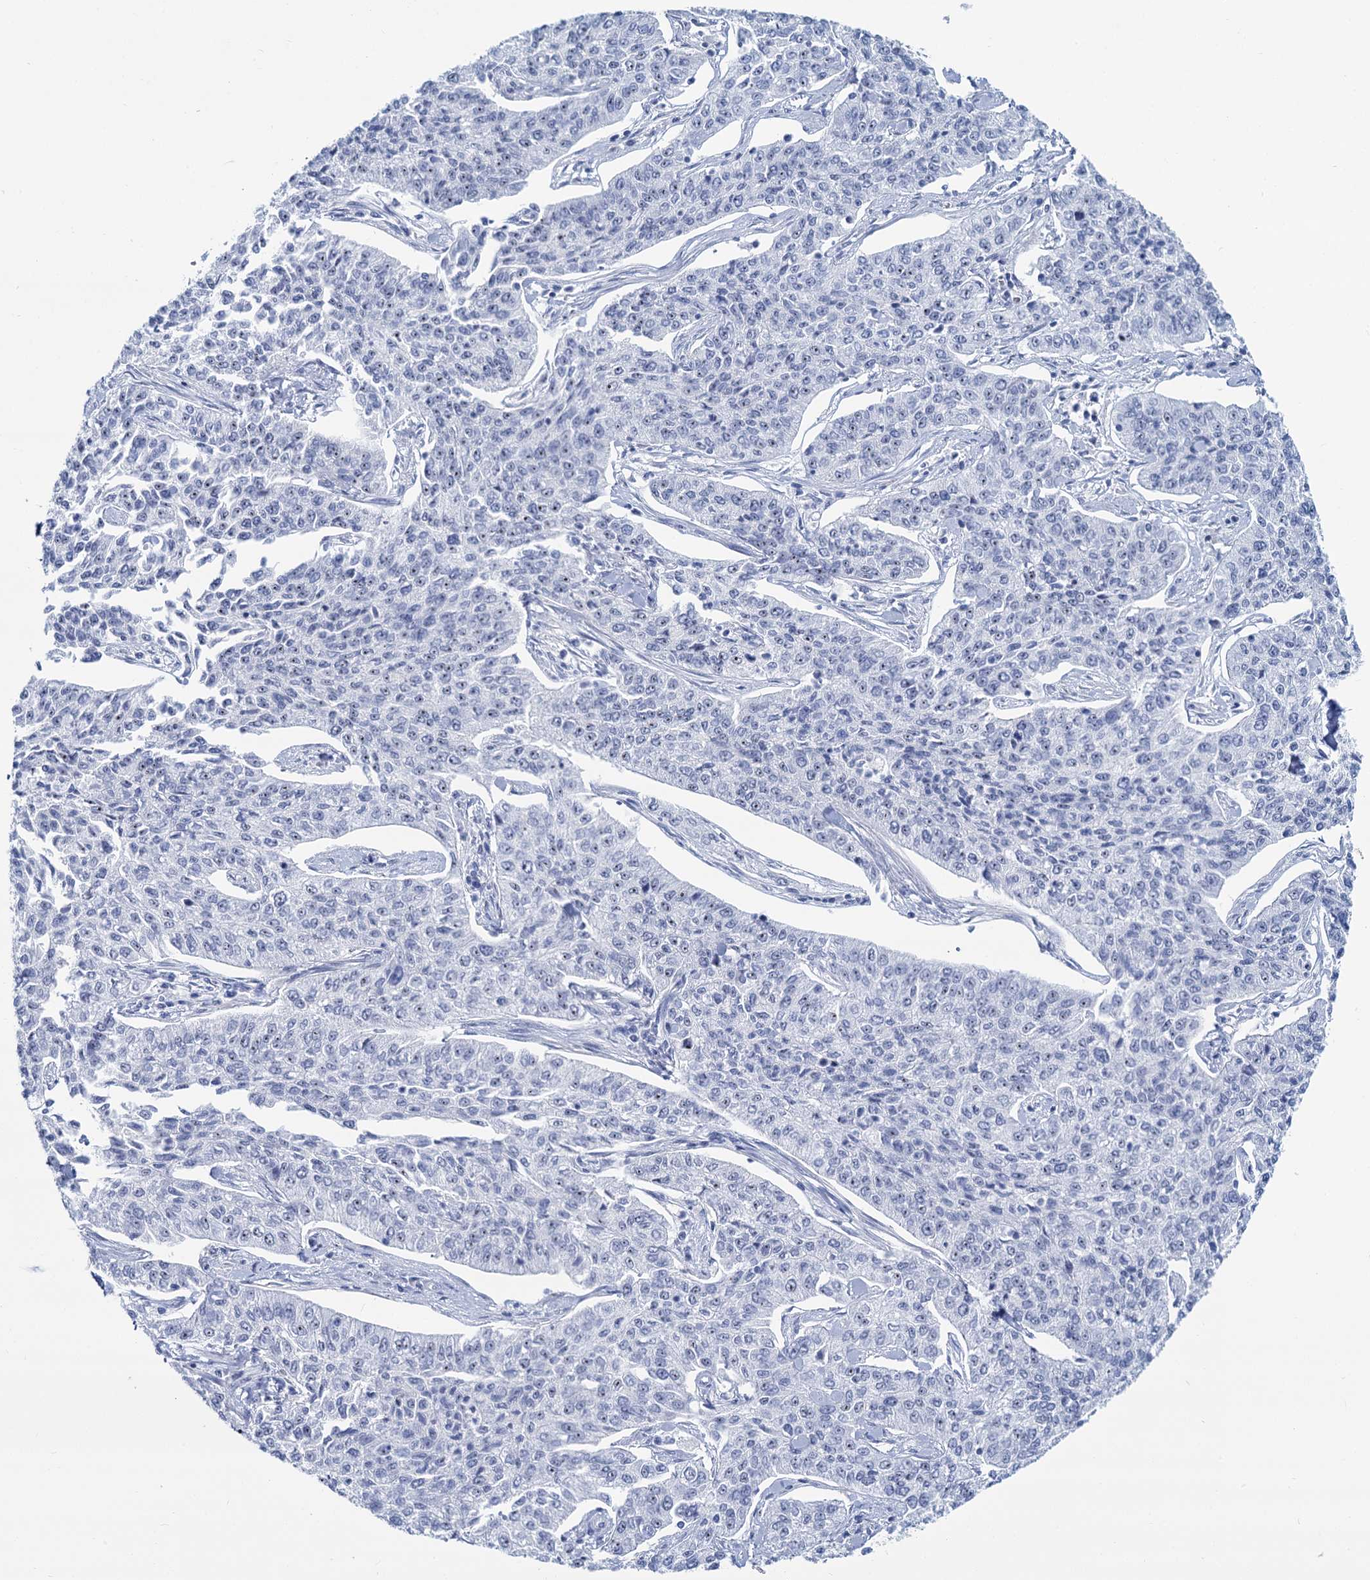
{"staining": {"intensity": "negative", "quantity": "none", "location": "none"}, "tissue": "cervical cancer", "cell_type": "Tumor cells", "image_type": "cancer", "snomed": [{"axis": "morphology", "description": "Squamous cell carcinoma, NOS"}, {"axis": "topography", "description": "Cervix"}], "caption": "IHC histopathology image of cervical cancer stained for a protein (brown), which reveals no expression in tumor cells. The staining was performed using DAB (3,3'-diaminobenzidine) to visualize the protein expression in brown, while the nuclei were stained in blue with hematoxylin (Magnification: 20x).", "gene": "SH3TC2", "patient": {"sex": "female", "age": 35}}